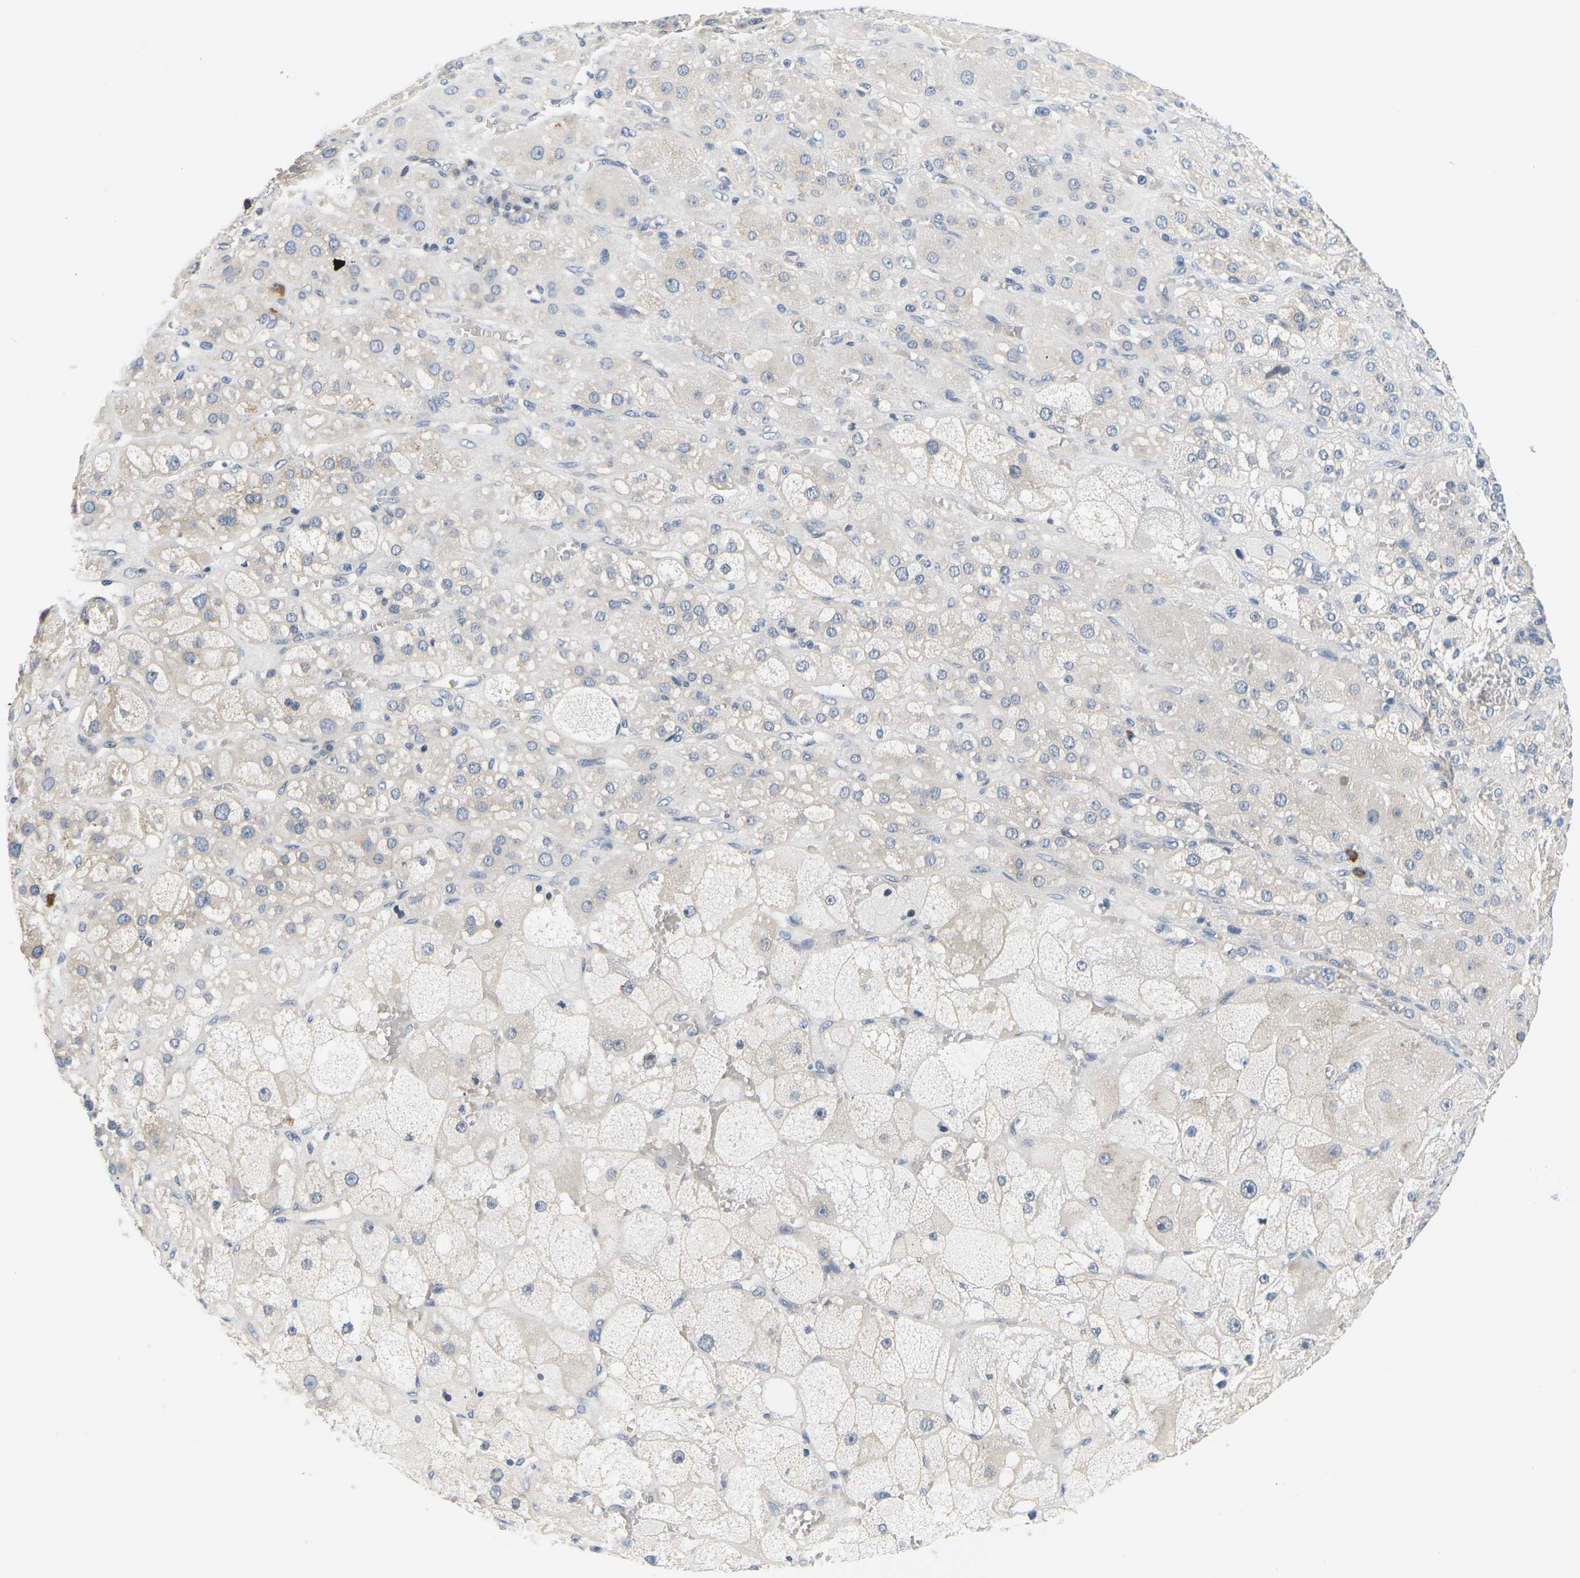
{"staining": {"intensity": "negative", "quantity": "none", "location": "none"}, "tissue": "adrenal gland", "cell_type": "Glandular cells", "image_type": "normal", "snomed": [{"axis": "morphology", "description": "Normal tissue, NOS"}, {"axis": "topography", "description": "Adrenal gland"}], "caption": "The histopathology image displays no significant positivity in glandular cells of adrenal gland. (DAB (3,3'-diaminobenzidine) immunohistochemistry with hematoxylin counter stain).", "gene": "EVA1C", "patient": {"sex": "female", "age": 47}}